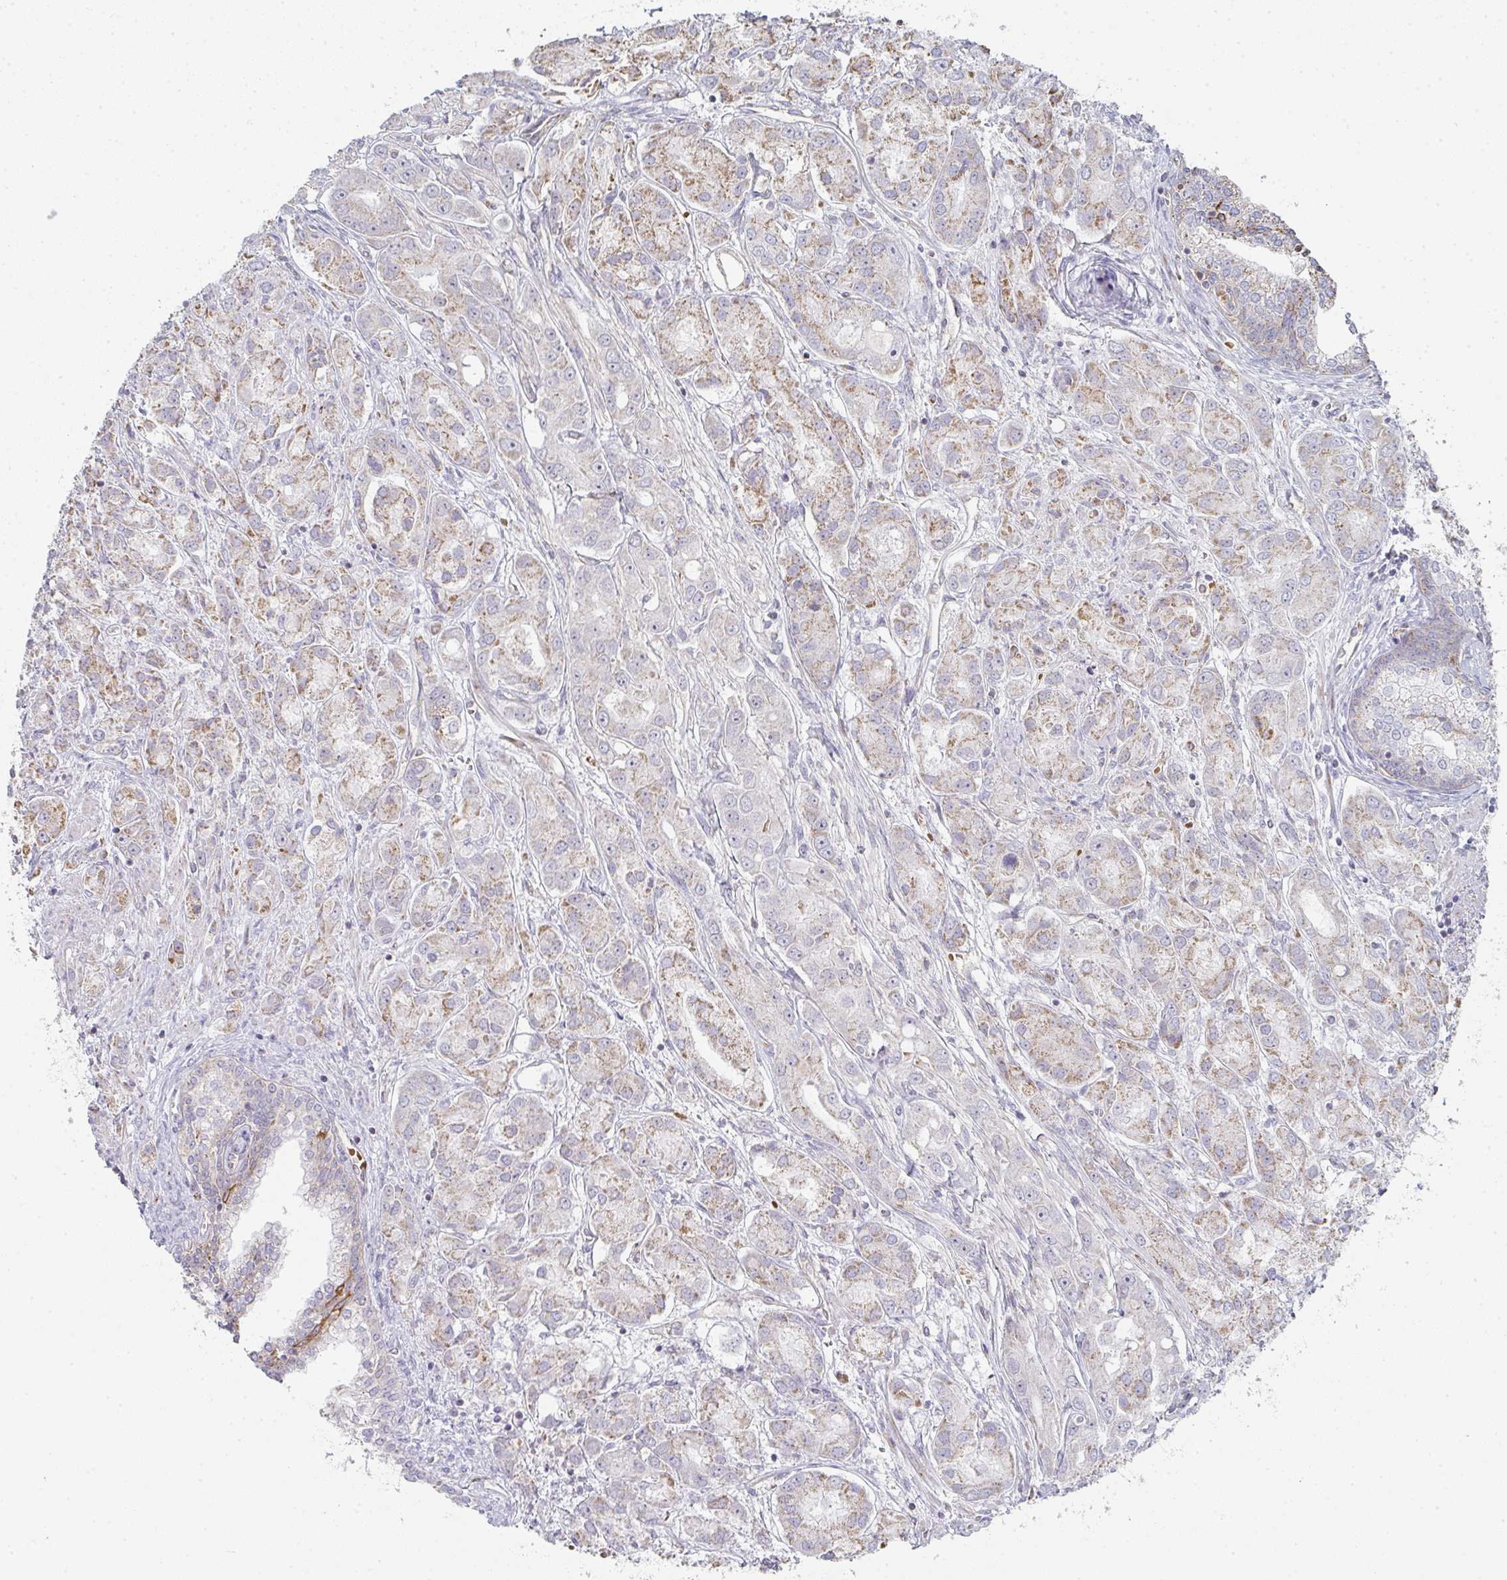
{"staining": {"intensity": "weak", "quantity": "25%-75%", "location": "cytoplasmic/membranous"}, "tissue": "prostate cancer", "cell_type": "Tumor cells", "image_type": "cancer", "snomed": [{"axis": "morphology", "description": "Adenocarcinoma, High grade"}, {"axis": "topography", "description": "Prostate"}], "caption": "A high-resolution image shows IHC staining of prostate cancer, which demonstrates weak cytoplasmic/membranous staining in approximately 25%-75% of tumor cells. The protein of interest is shown in brown color, while the nuclei are stained blue.", "gene": "ZNF526", "patient": {"sex": "male", "age": 67}}